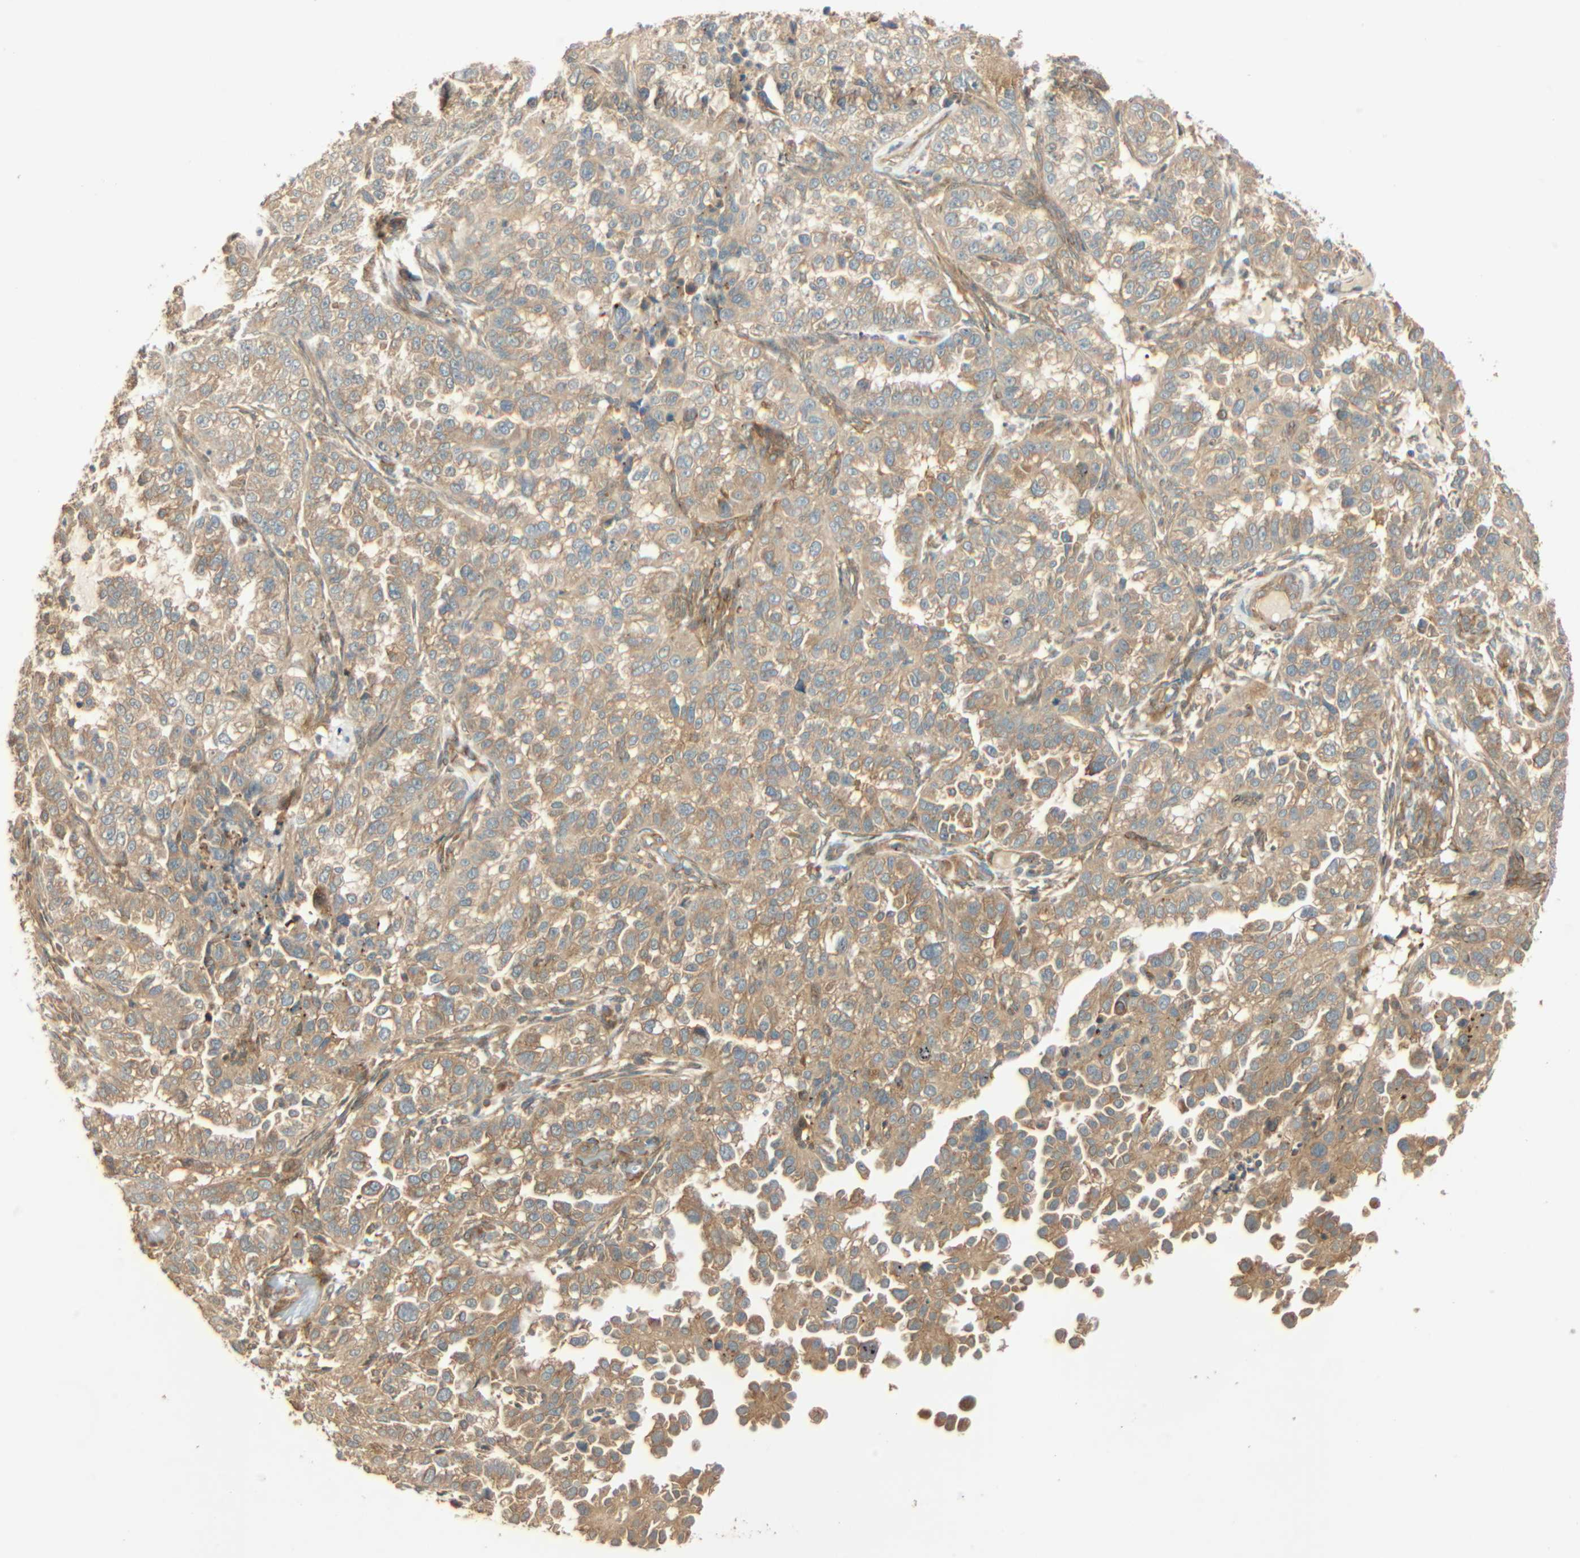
{"staining": {"intensity": "weak", "quantity": ">75%", "location": "cytoplasmic/membranous"}, "tissue": "endometrial cancer", "cell_type": "Tumor cells", "image_type": "cancer", "snomed": [{"axis": "morphology", "description": "Adenocarcinoma, NOS"}, {"axis": "topography", "description": "Endometrium"}], "caption": "Immunohistochemistry of adenocarcinoma (endometrial) displays low levels of weak cytoplasmic/membranous positivity in approximately >75% of tumor cells. The protein is stained brown, and the nuclei are stained in blue (DAB IHC with brightfield microscopy, high magnification).", "gene": "GALK1", "patient": {"sex": "female", "age": 85}}